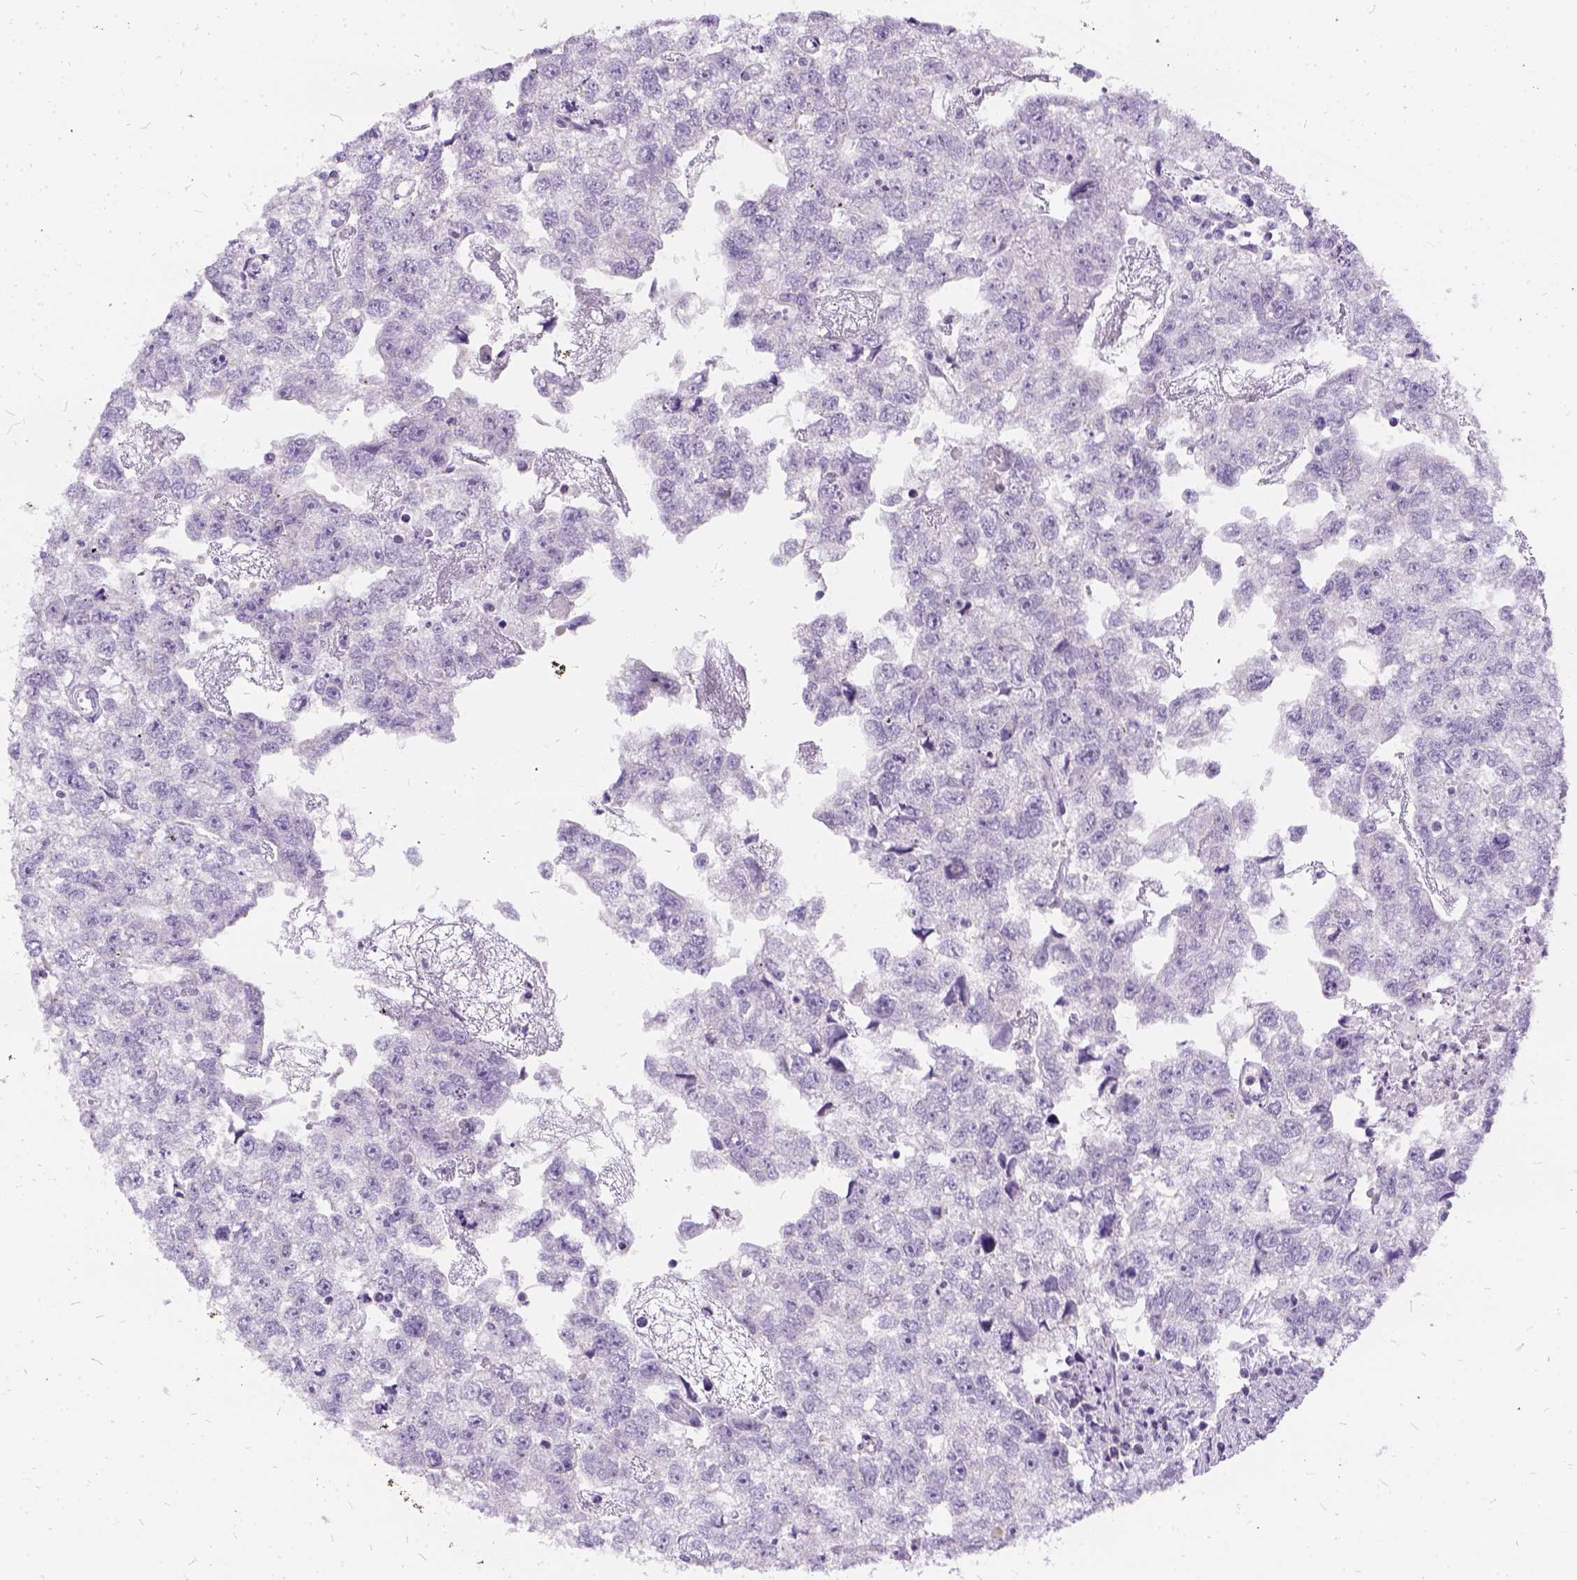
{"staining": {"intensity": "negative", "quantity": "none", "location": "none"}, "tissue": "testis cancer", "cell_type": "Tumor cells", "image_type": "cancer", "snomed": [{"axis": "morphology", "description": "Carcinoma, Embryonal, NOS"}, {"axis": "morphology", "description": "Teratoma, malignant, NOS"}, {"axis": "topography", "description": "Testis"}], "caption": "IHC micrograph of testis malignant teratoma stained for a protein (brown), which exhibits no positivity in tumor cells.", "gene": "FDX1", "patient": {"sex": "male", "age": 44}}